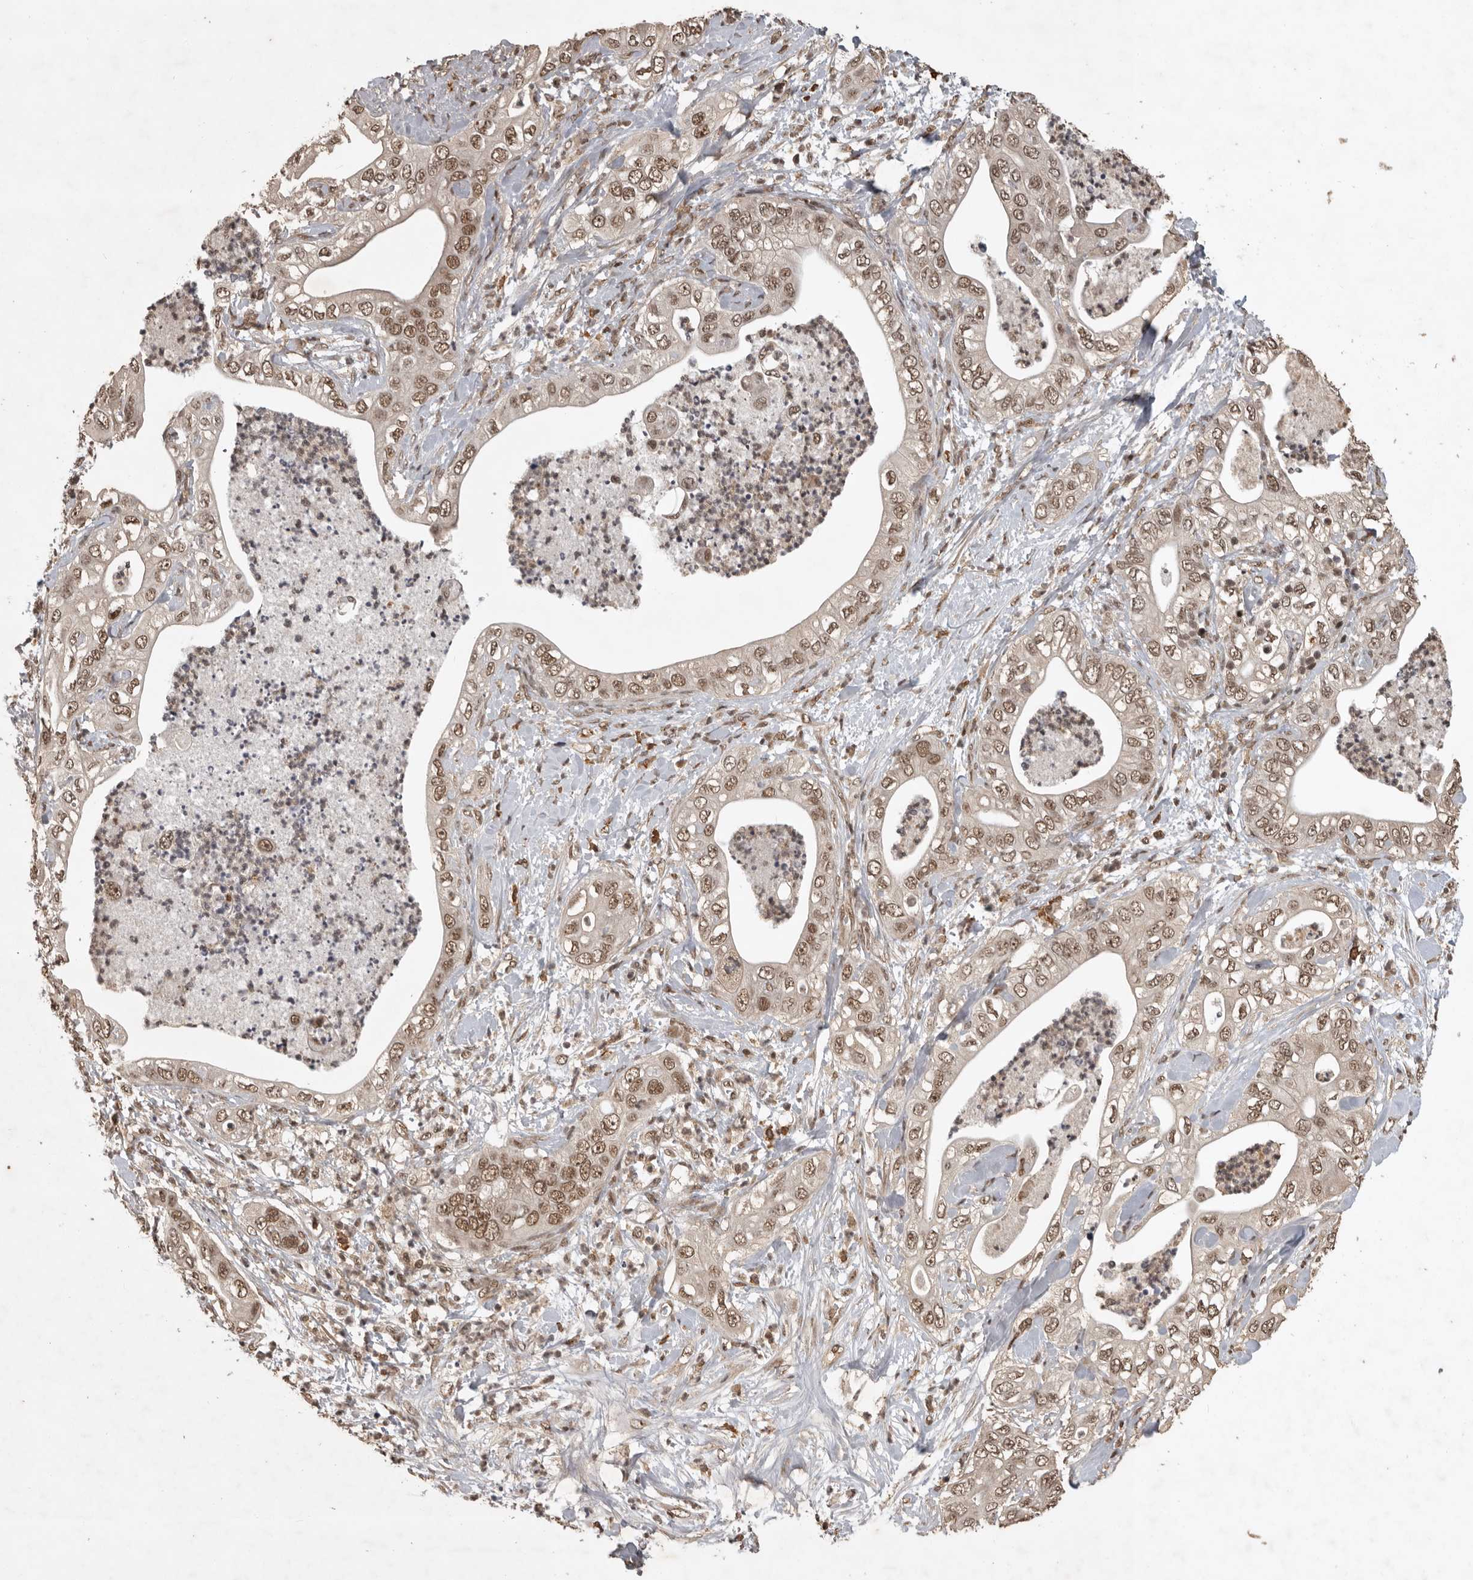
{"staining": {"intensity": "moderate", "quantity": ">75%", "location": "nuclear"}, "tissue": "pancreatic cancer", "cell_type": "Tumor cells", "image_type": "cancer", "snomed": [{"axis": "morphology", "description": "Adenocarcinoma, NOS"}, {"axis": "topography", "description": "Pancreas"}], "caption": "Tumor cells demonstrate medium levels of moderate nuclear expression in approximately >75% of cells in human adenocarcinoma (pancreatic).", "gene": "CBLL1", "patient": {"sex": "female", "age": 78}}